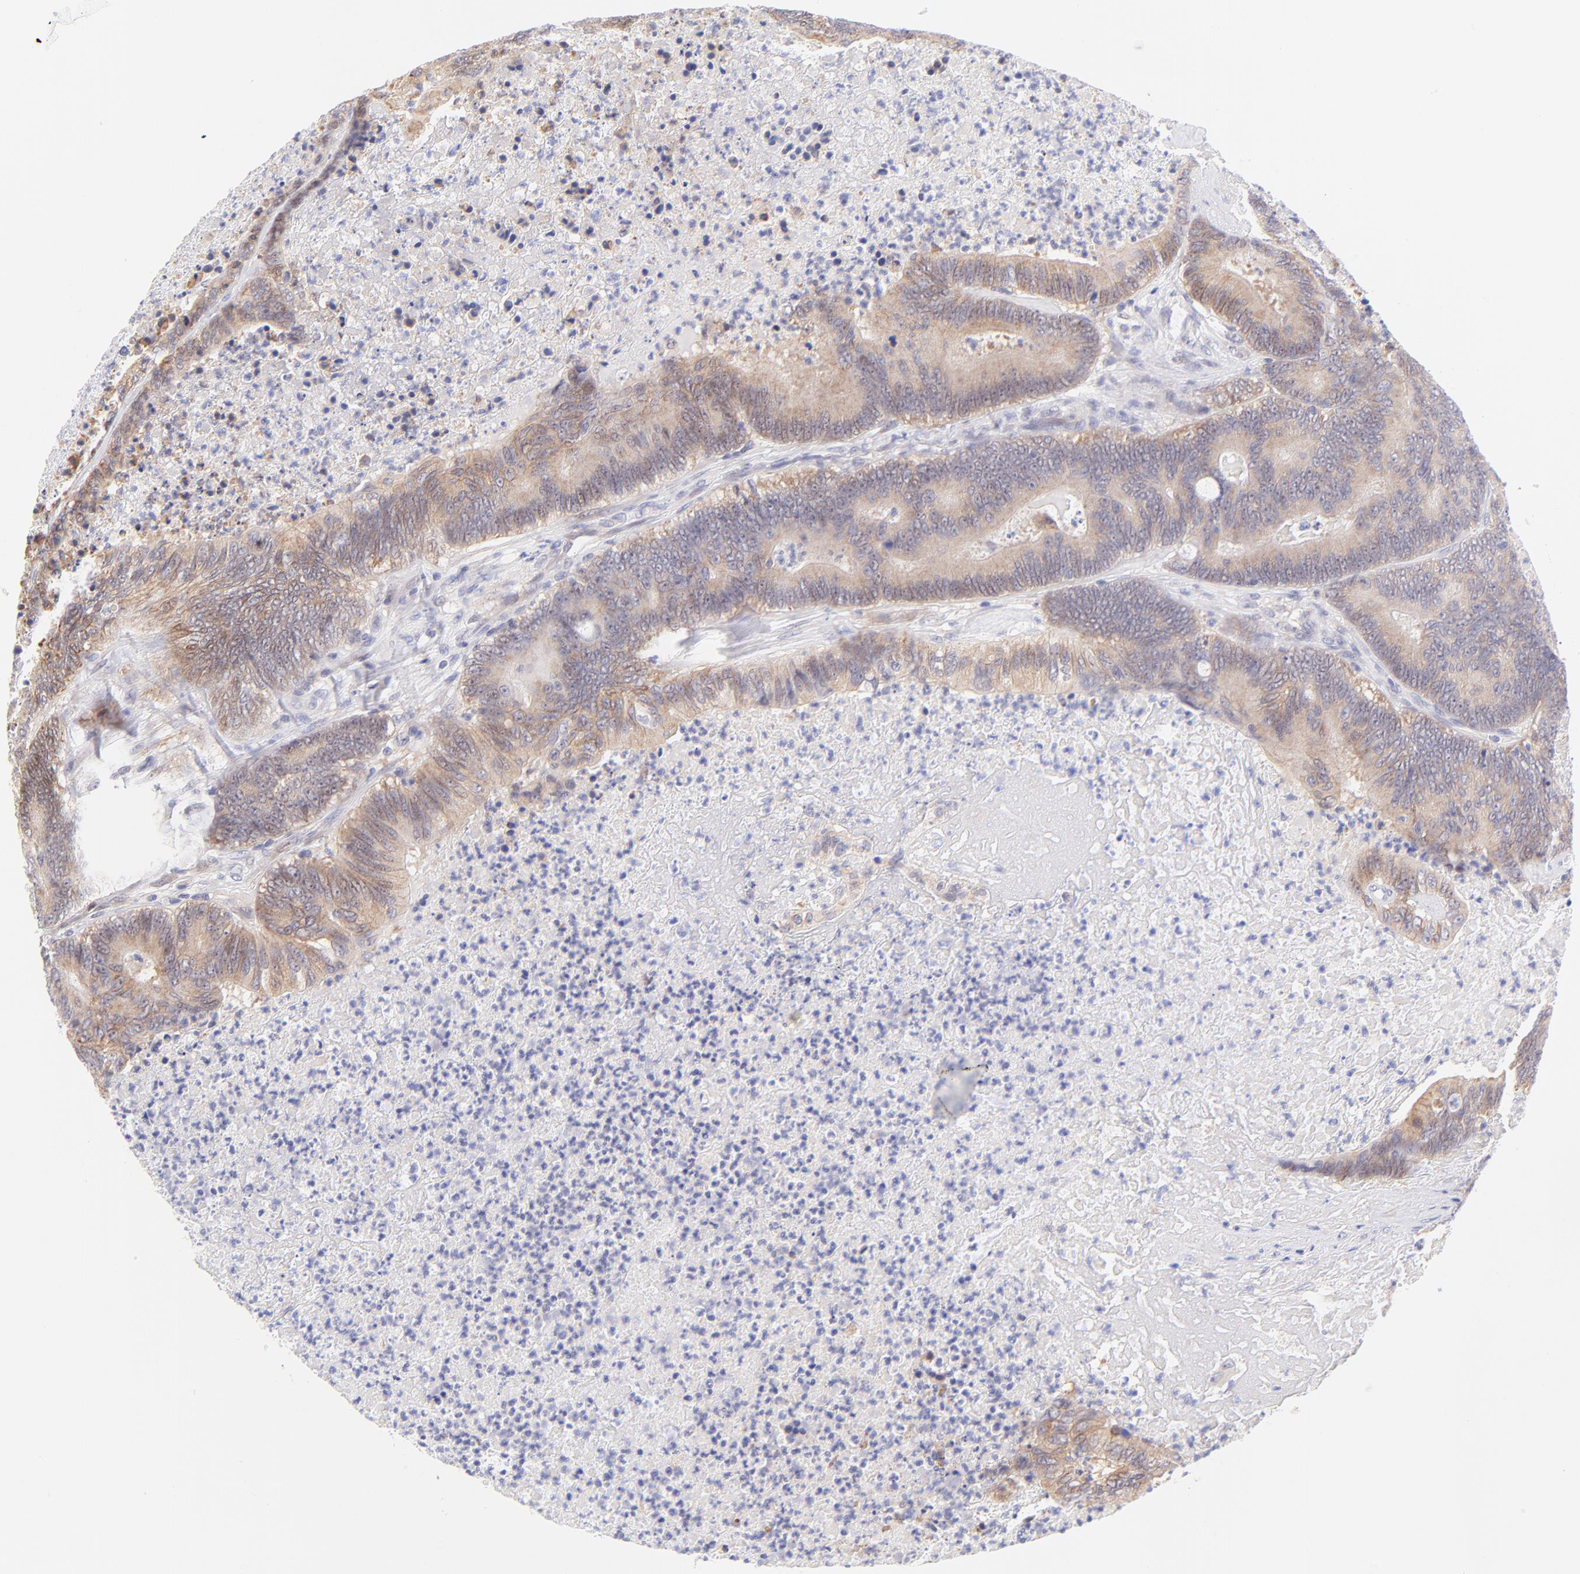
{"staining": {"intensity": "weak", "quantity": ">75%", "location": "cytoplasmic/membranous"}, "tissue": "colorectal cancer", "cell_type": "Tumor cells", "image_type": "cancer", "snomed": [{"axis": "morphology", "description": "Adenocarcinoma, NOS"}, {"axis": "topography", "description": "Colon"}], "caption": "This is a micrograph of IHC staining of colorectal cancer, which shows weak staining in the cytoplasmic/membranous of tumor cells.", "gene": "PBDC1", "patient": {"sex": "male", "age": 65}}